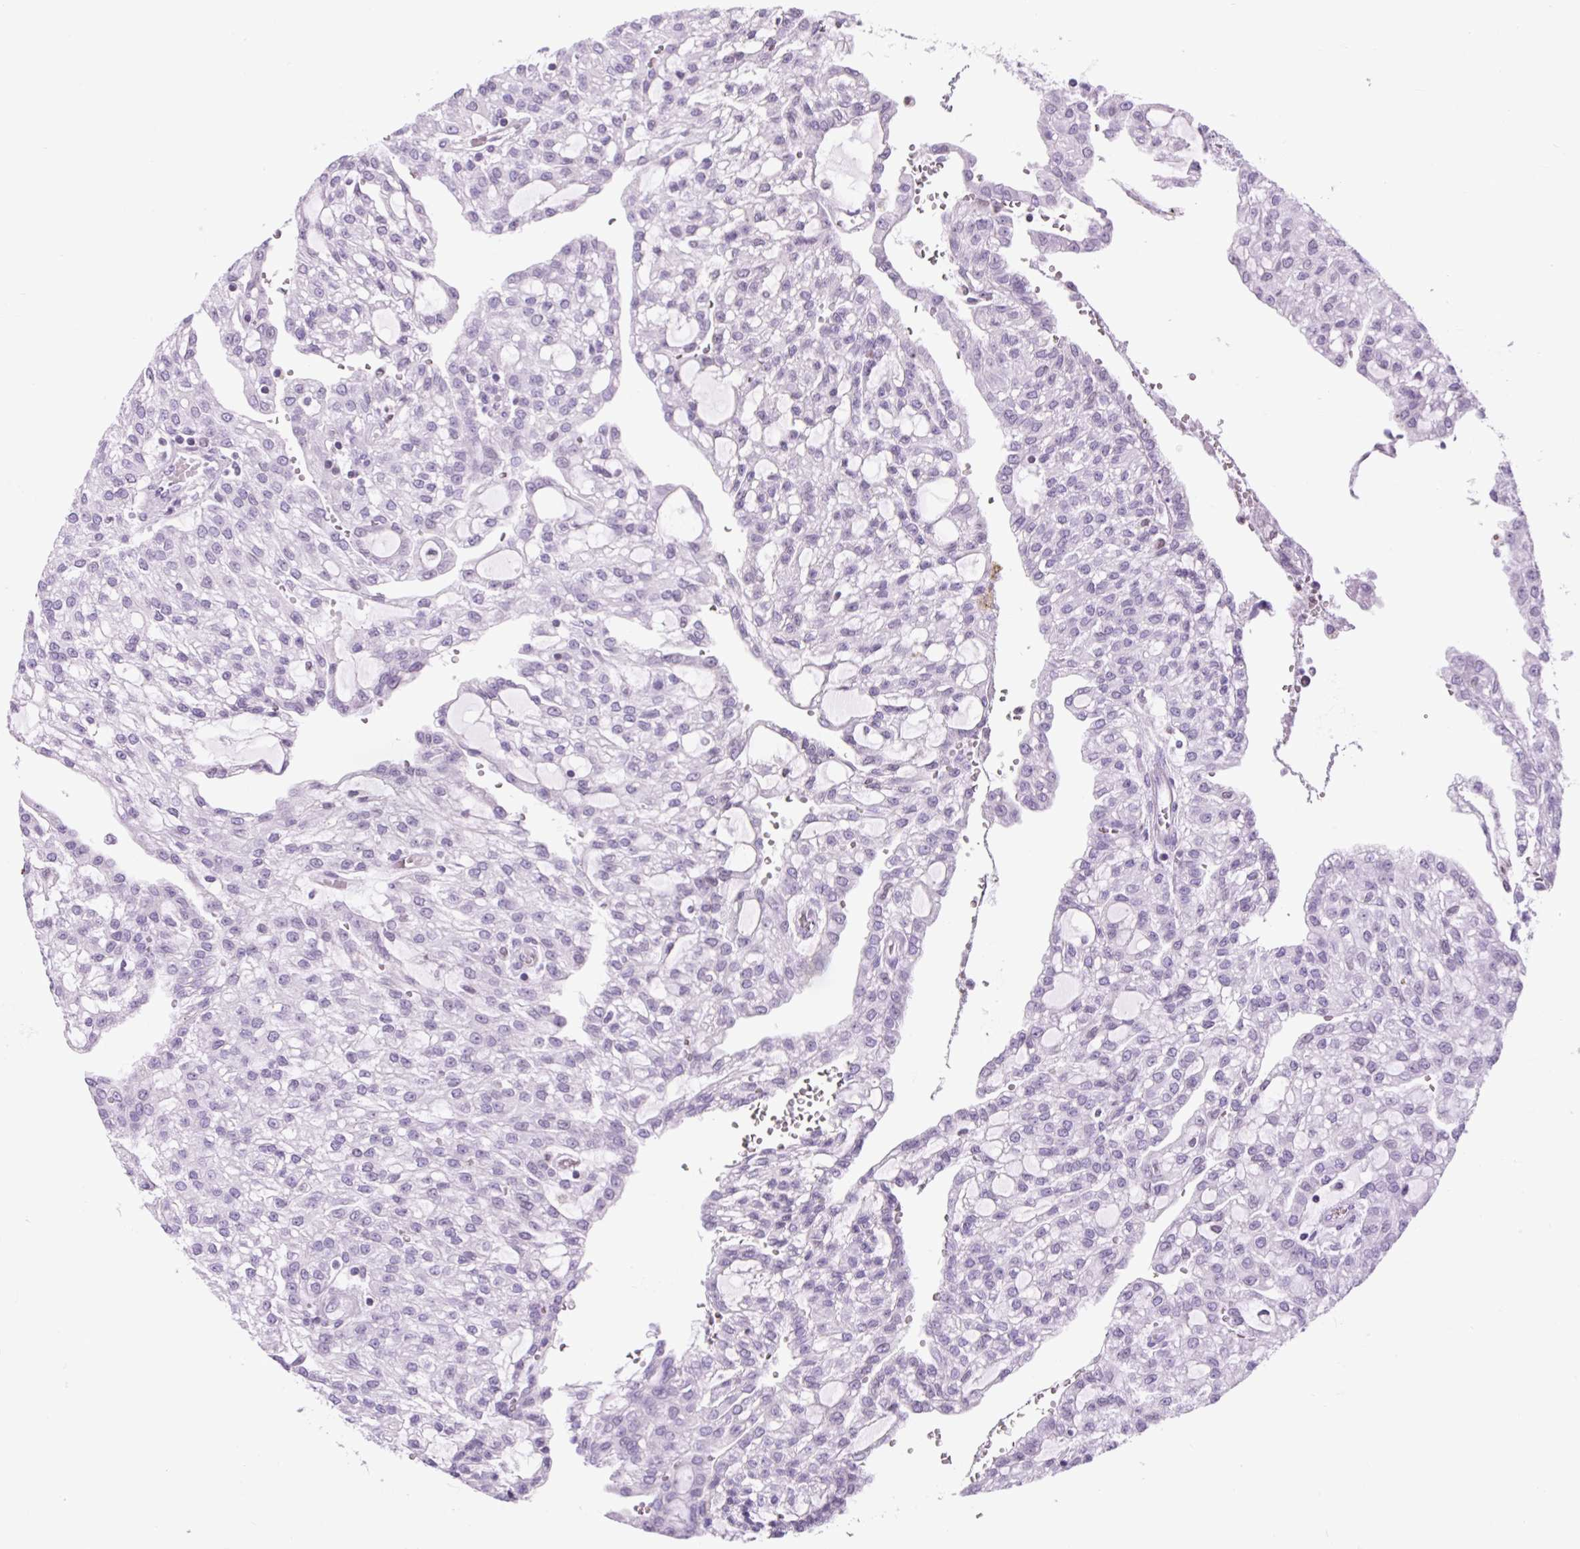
{"staining": {"intensity": "negative", "quantity": "none", "location": "none"}, "tissue": "renal cancer", "cell_type": "Tumor cells", "image_type": "cancer", "snomed": [{"axis": "morphology", "description": "Adenocarcinoma, NOS"}, {"axis": "topography", "description": "Kidney"}], "caption": "High power microscopy photomicrograph of an IHC micrograph of adenocarcinoma (renal), revealing no significant staining in tumor cells.", "gene": "VPREB1", "patient": {"sex": "male", "age": 63}}